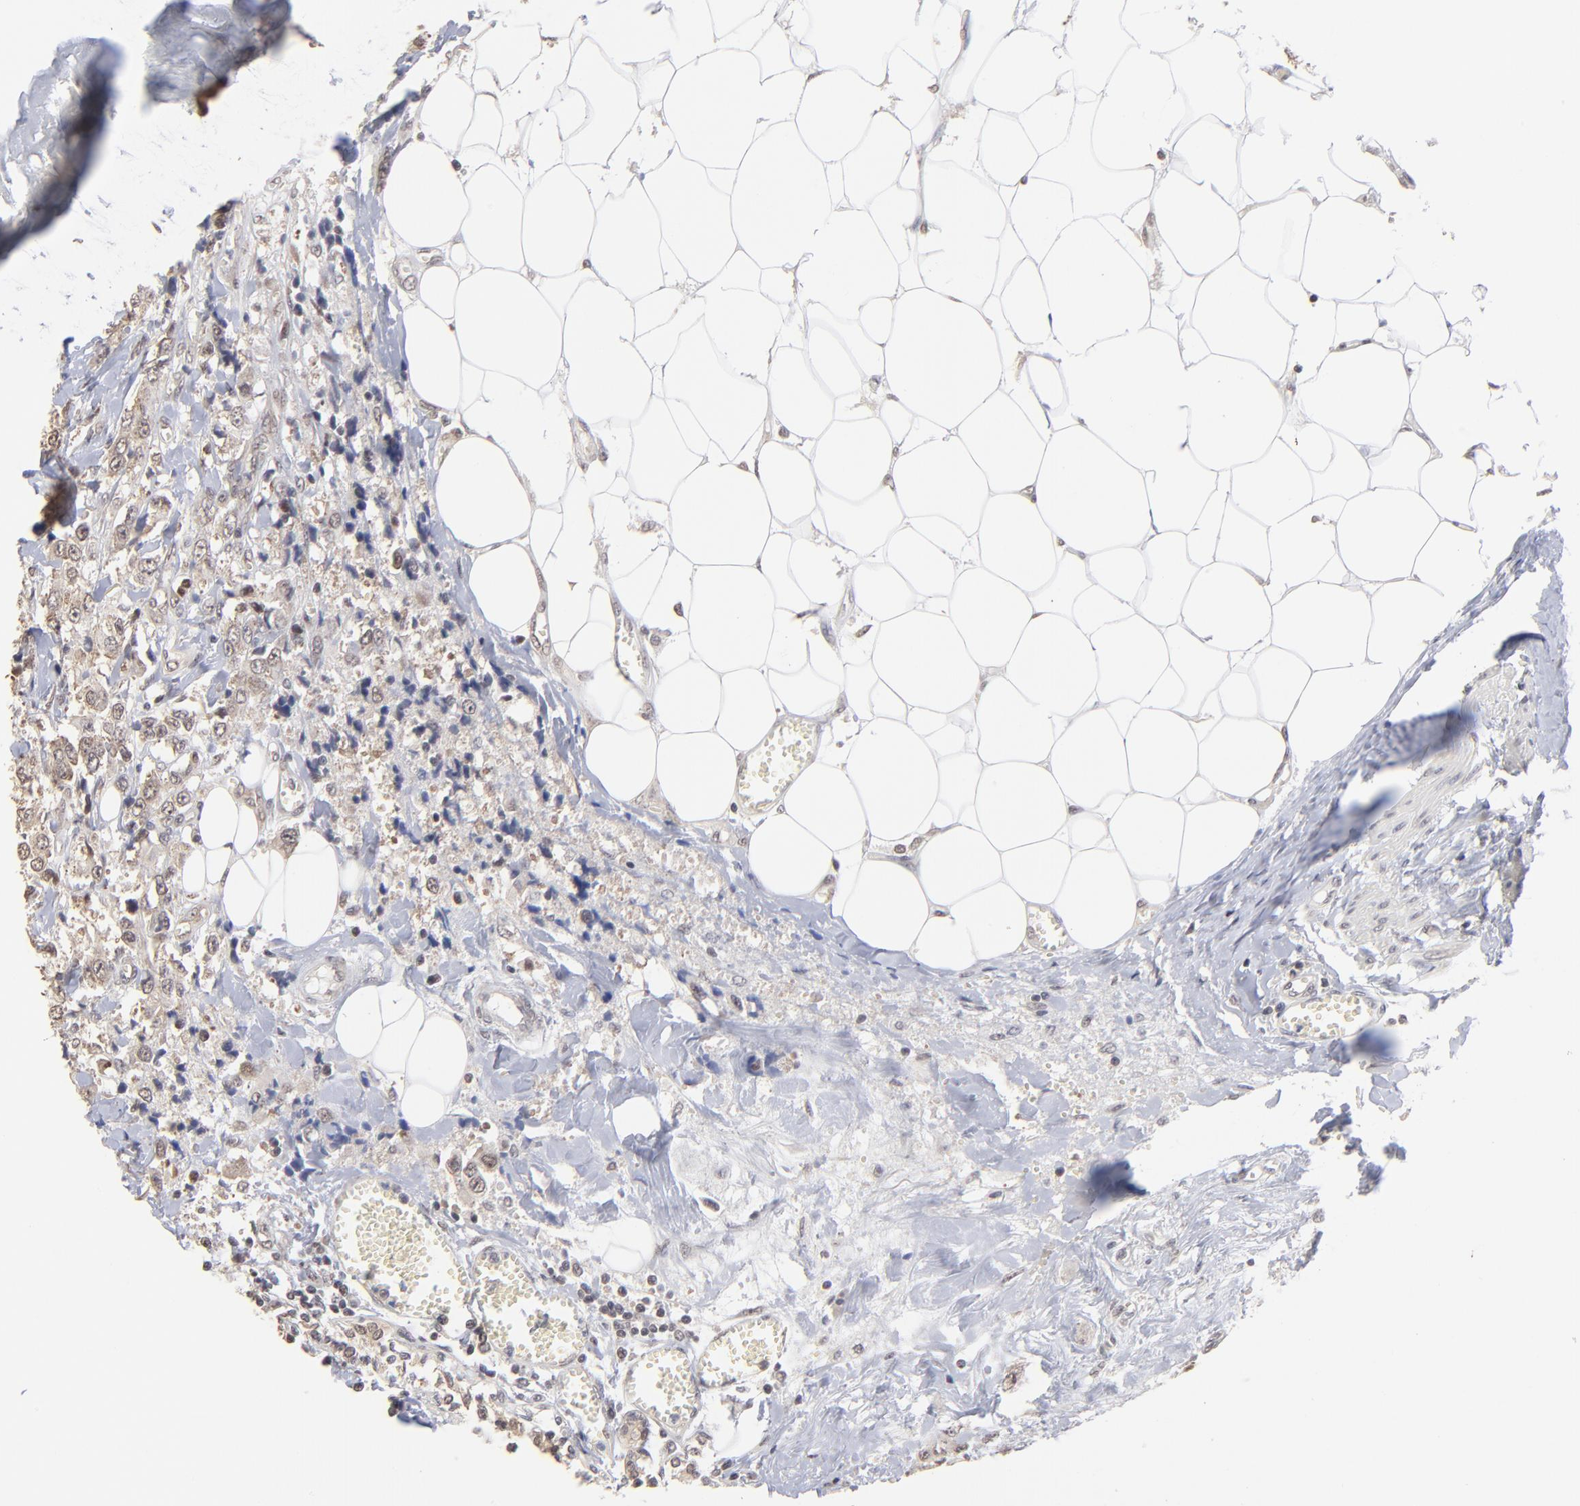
{"staining": {"intensity": "weak", "quantity": "25%-75%", "location": "cytoplasmic/membranous,nuclear"}, "tissue": "breast cancer", "cell_type": "Tumor cells", "image_type": "cancer", "snomed": [{"axis": "morphology", "description": "Duct carcinoma"}, {"axis": "topography", "description": "Breast"}], "caption": "Tumor cells display low levels of weak cytoplasmic/membranous and nuclear expression in approximately 25%-75% of cells in human breast cancer (intraductal carcinoma). (DAB = brown stain, brightfield microscopy at high magnification).", "gene": "BRPF1", "patient": {"sex": "female", "age": 58}}